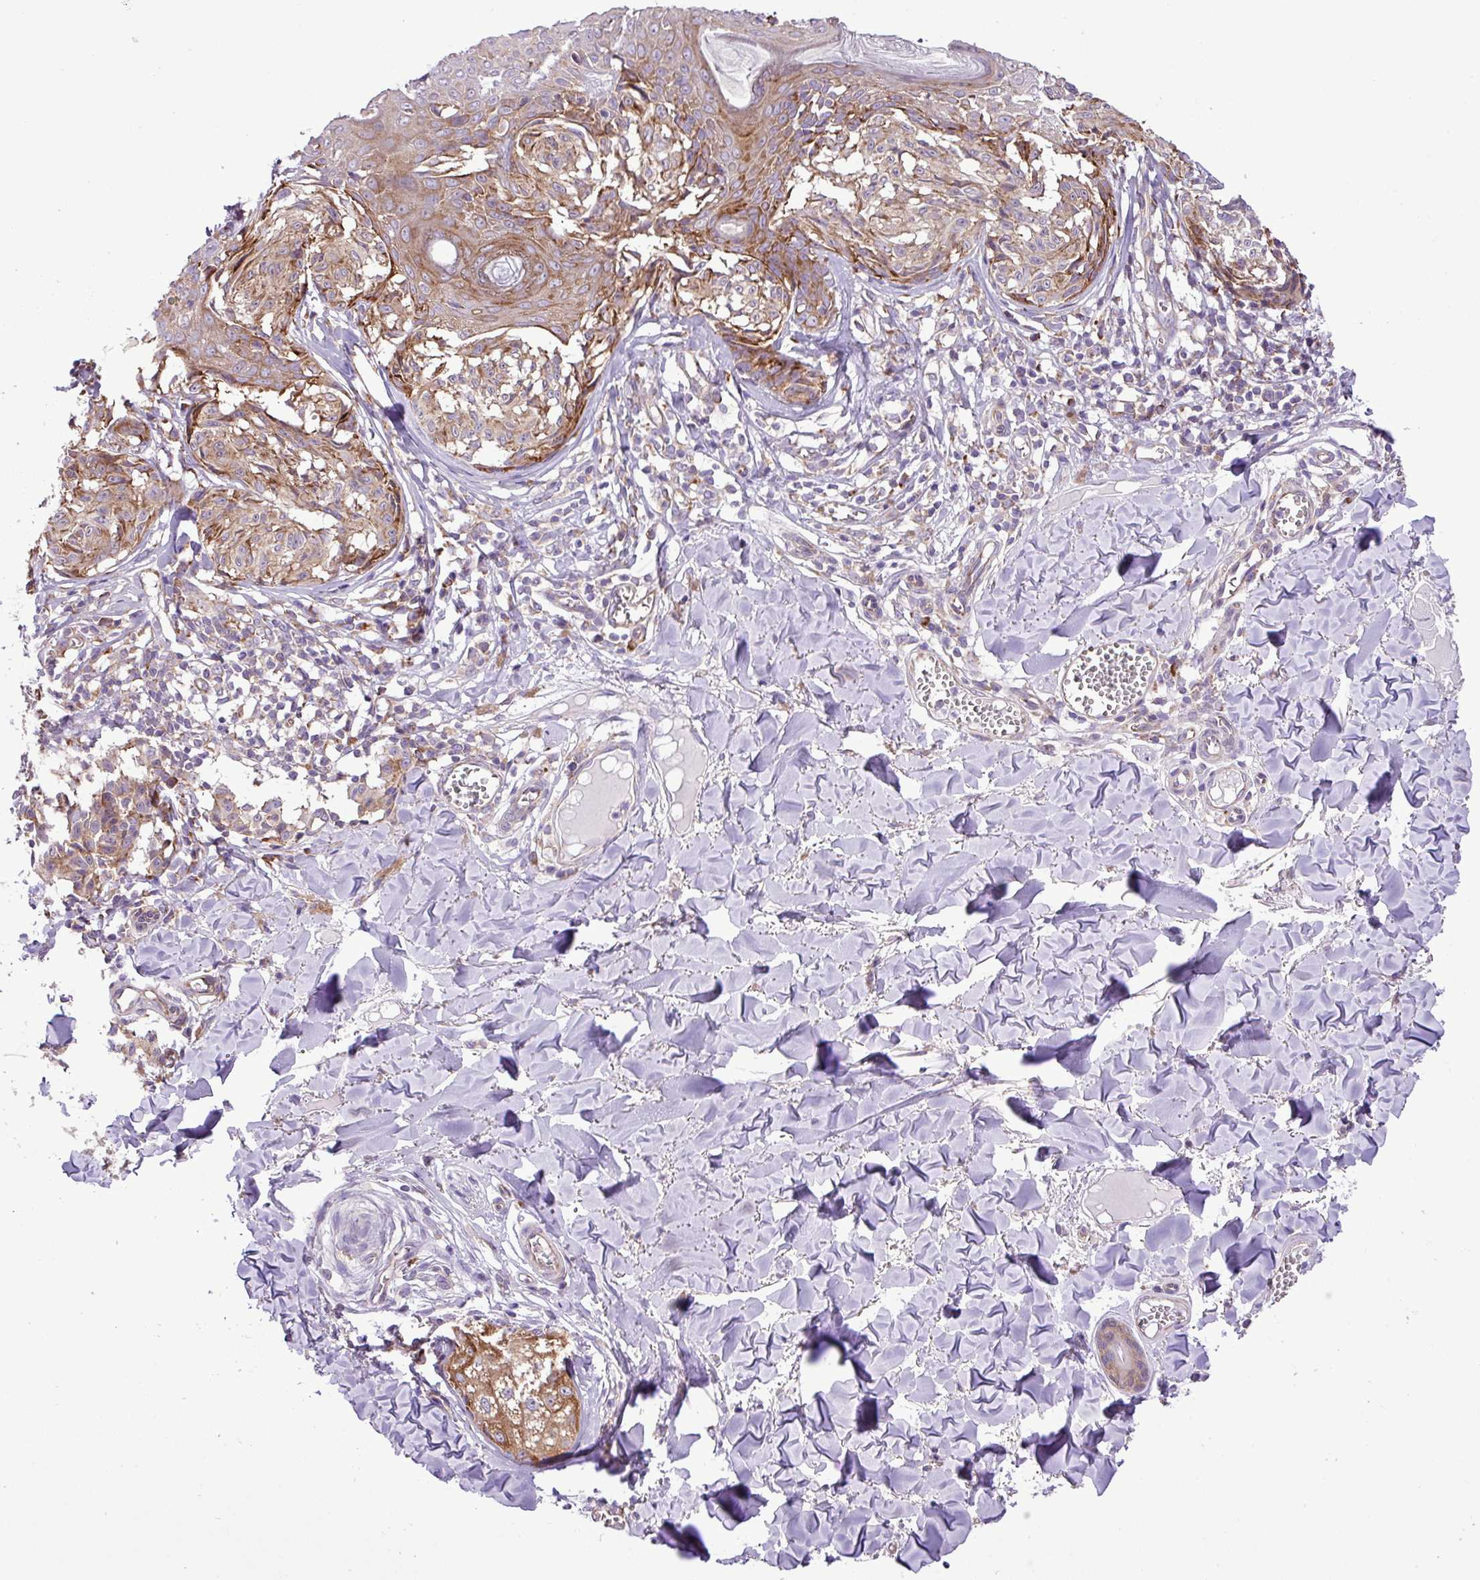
{"staining": {"intensity": "moderate", "quantity": ">75%", "location": "cytoplasmic/membranous"}, "tissue": "melanoma", "cell_type": "Tumor cells", "image_type": "cancer", "snomed": [{"axis": "morphology", "description": "Malignant melanoma, NOS"}, {"axis": "topography", "description": "Skin"}], "caption": "IHC of malignant melanoma displays medium levels of moderate cytoplasmic/membranous positivity in about >75% of tumor cells.", "gene": "RPL13", "patient": {"sex": "female", "age": 43}}